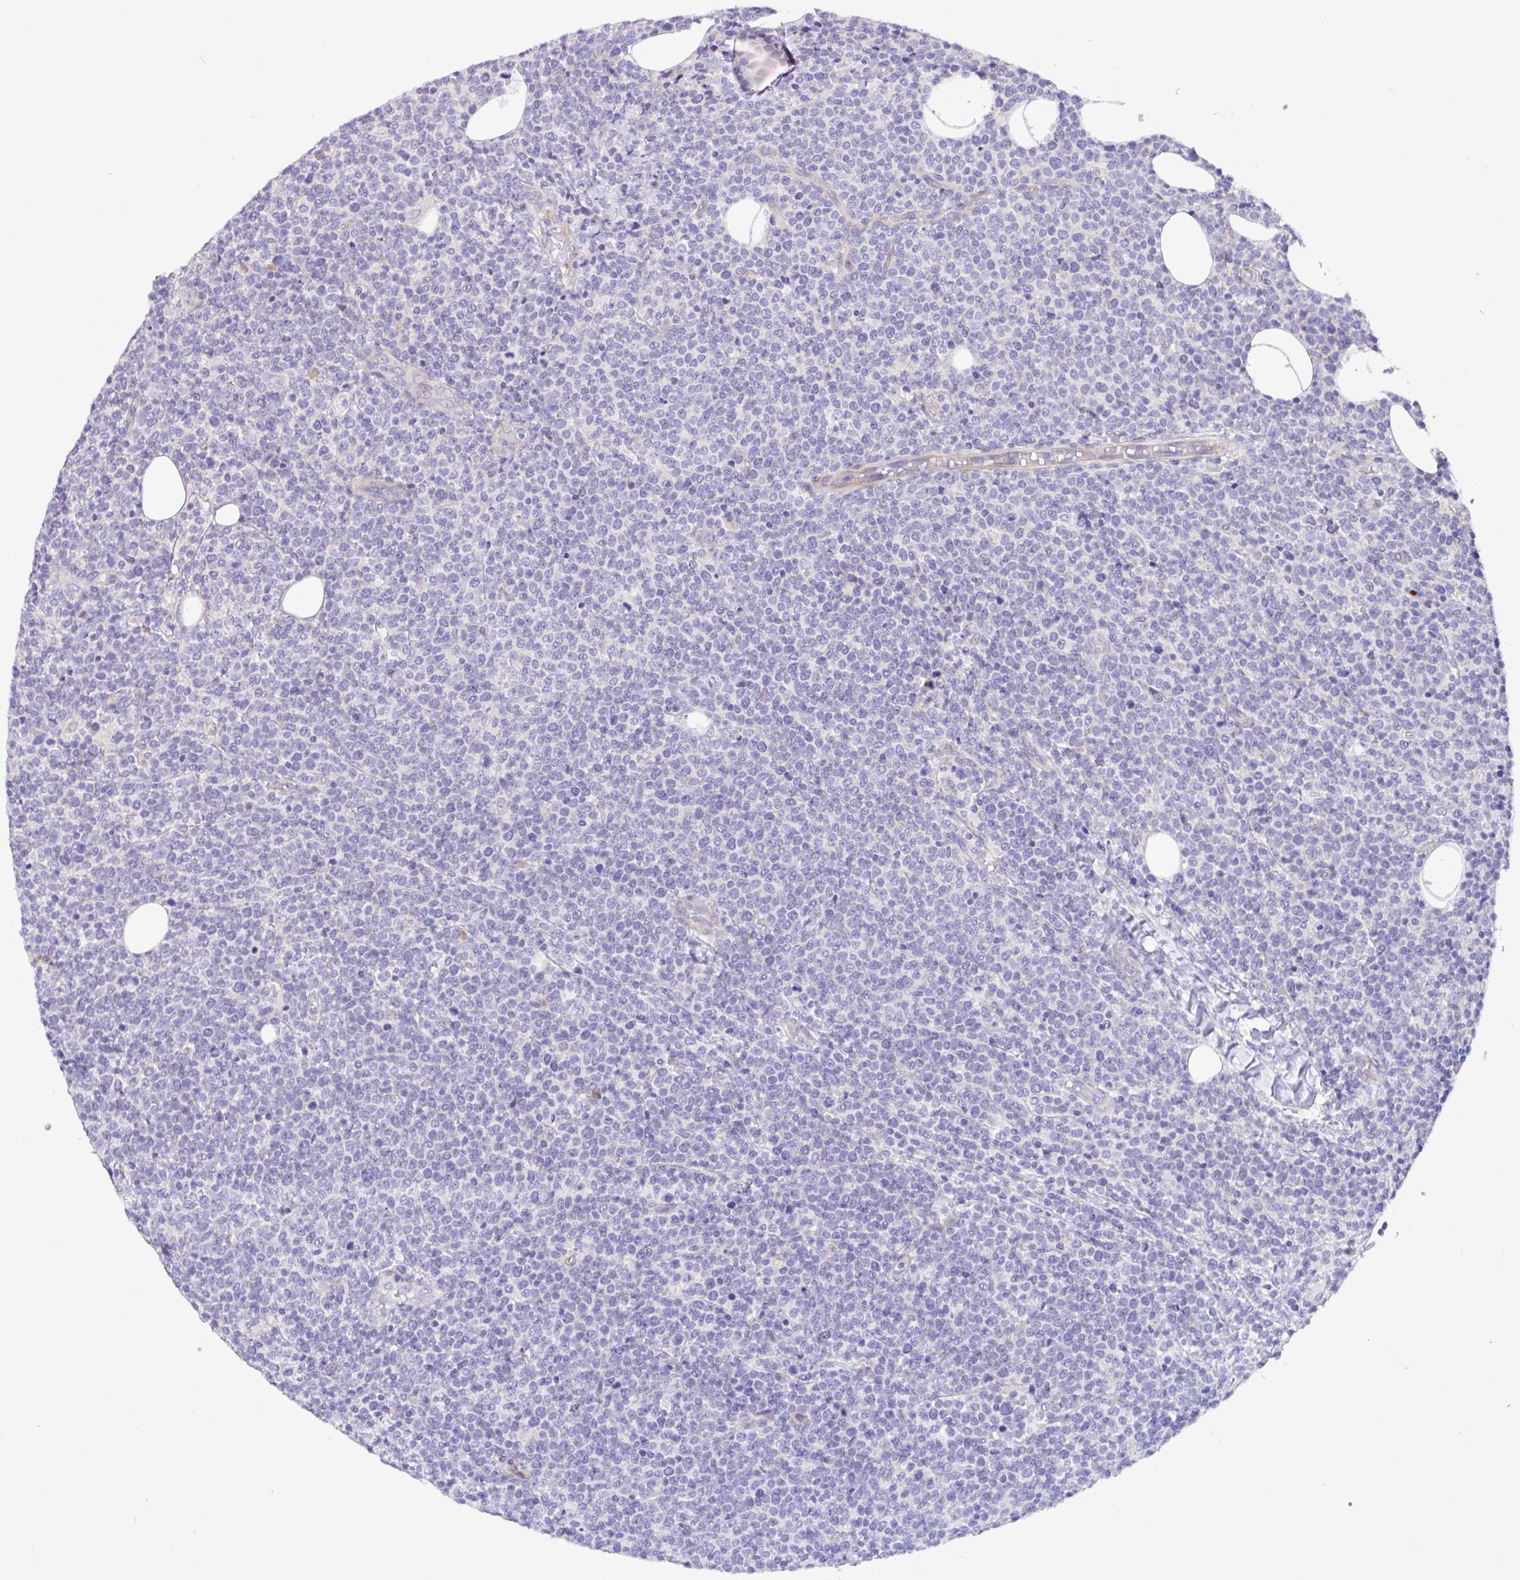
{"staining": {"intensity": "negative", "quantity": "none", "location": "none"}, "tissue": "lymphoma", "cell_type": "Tumor cells", "image_type": "cancer", "snomed": [{"axis": "morphology", "description": "Malignant lymphoma, non-Hodgkin's type, High grade"}, {"axis": "topography", "description": "Lymph node"}], "caption": "Immunohistochemistry (IHC) micrograph of lymphoma stained for a protein (brown), which displays no expression in tumor cells.", "gene": "DSC3", "patient": {"sex": "male", "age": 61}}